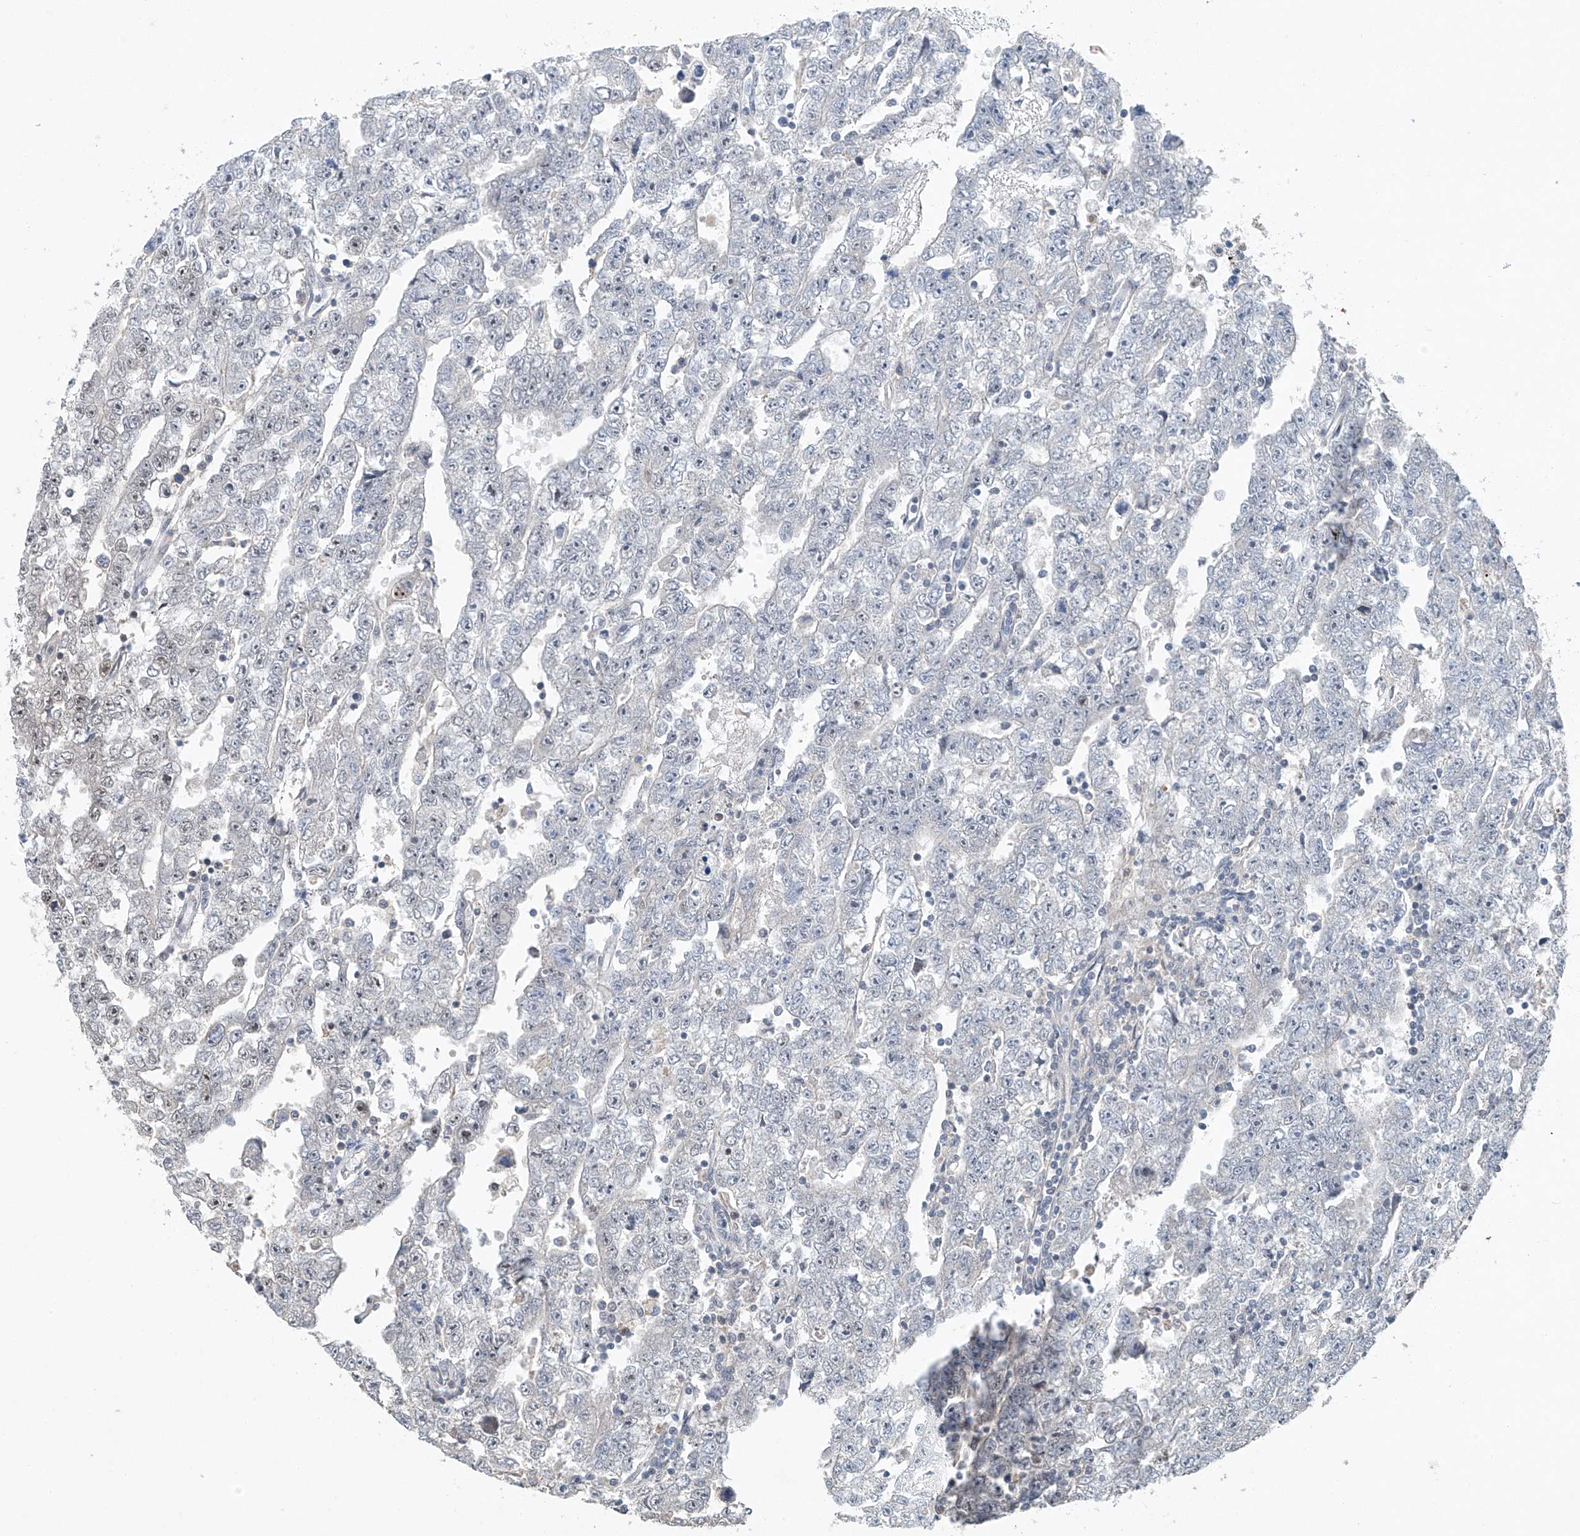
{"staining": {"intensity": "negative", "quantity": "none", "location": "none"}, "tissue": "testis cancer", "cell_type": "Tumor cells", "image_type": "cancer", "snomed": [{"axis": "morphology", "description": "Carcinoma, Embryonal, NOS"}, {"axis": "topography", "description": "Testis"}], "caption": "Image shows no significant protein staining in tumor cells of embryonal carcinoma (testis).", "gene": "TAF8", "patient": {"sex": "male", "age": 25}}